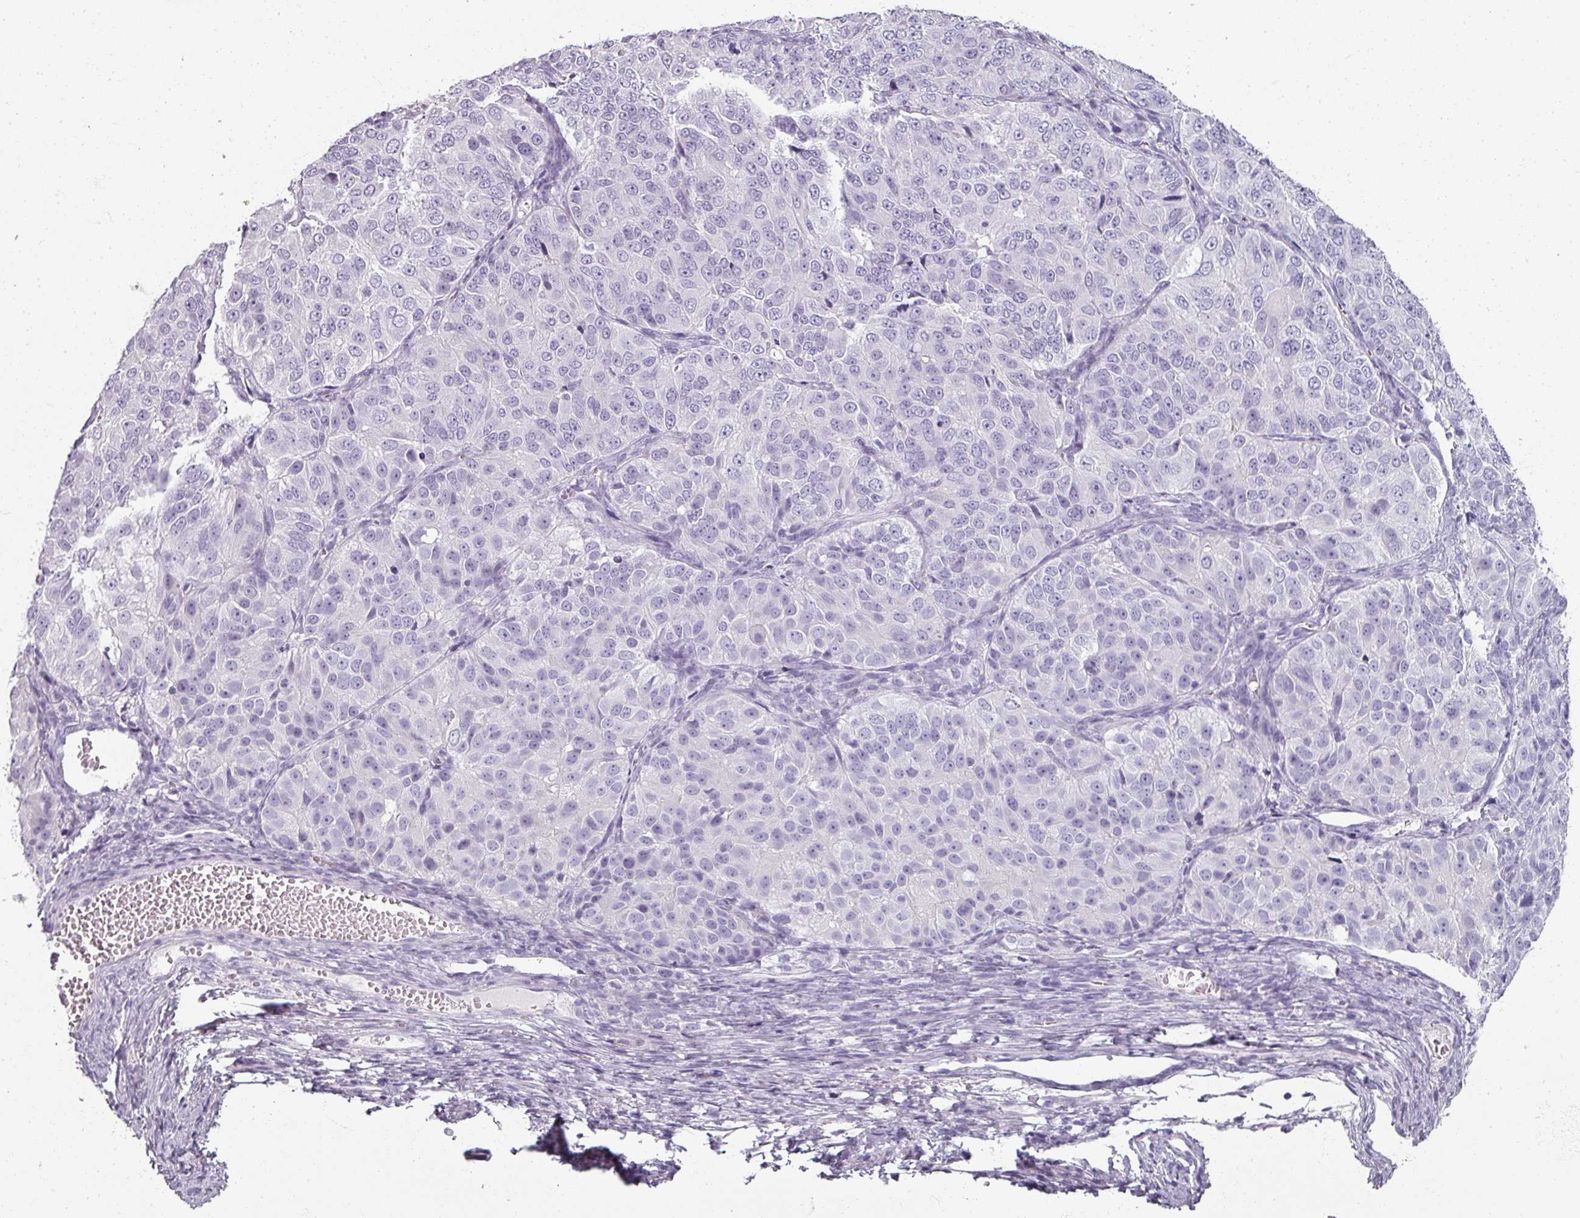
{"staining": {"intensity": "negative", "quantity": "none", "location": "none"}, "tissue": "ovarian cancer", "cell_type": "Tumor cells", "image_type": "cancer", "snomed": [{"axis": "morphology", "description": "Carcinoma, endometroid"}, {"axis": "topography", "description": "Ovary"}], "caption": "There is no significant staining in tumor cells of ovarian endometroid carcinoma.", "gene": "REG3G", "patient": {"sex": "female", "age": 51}}